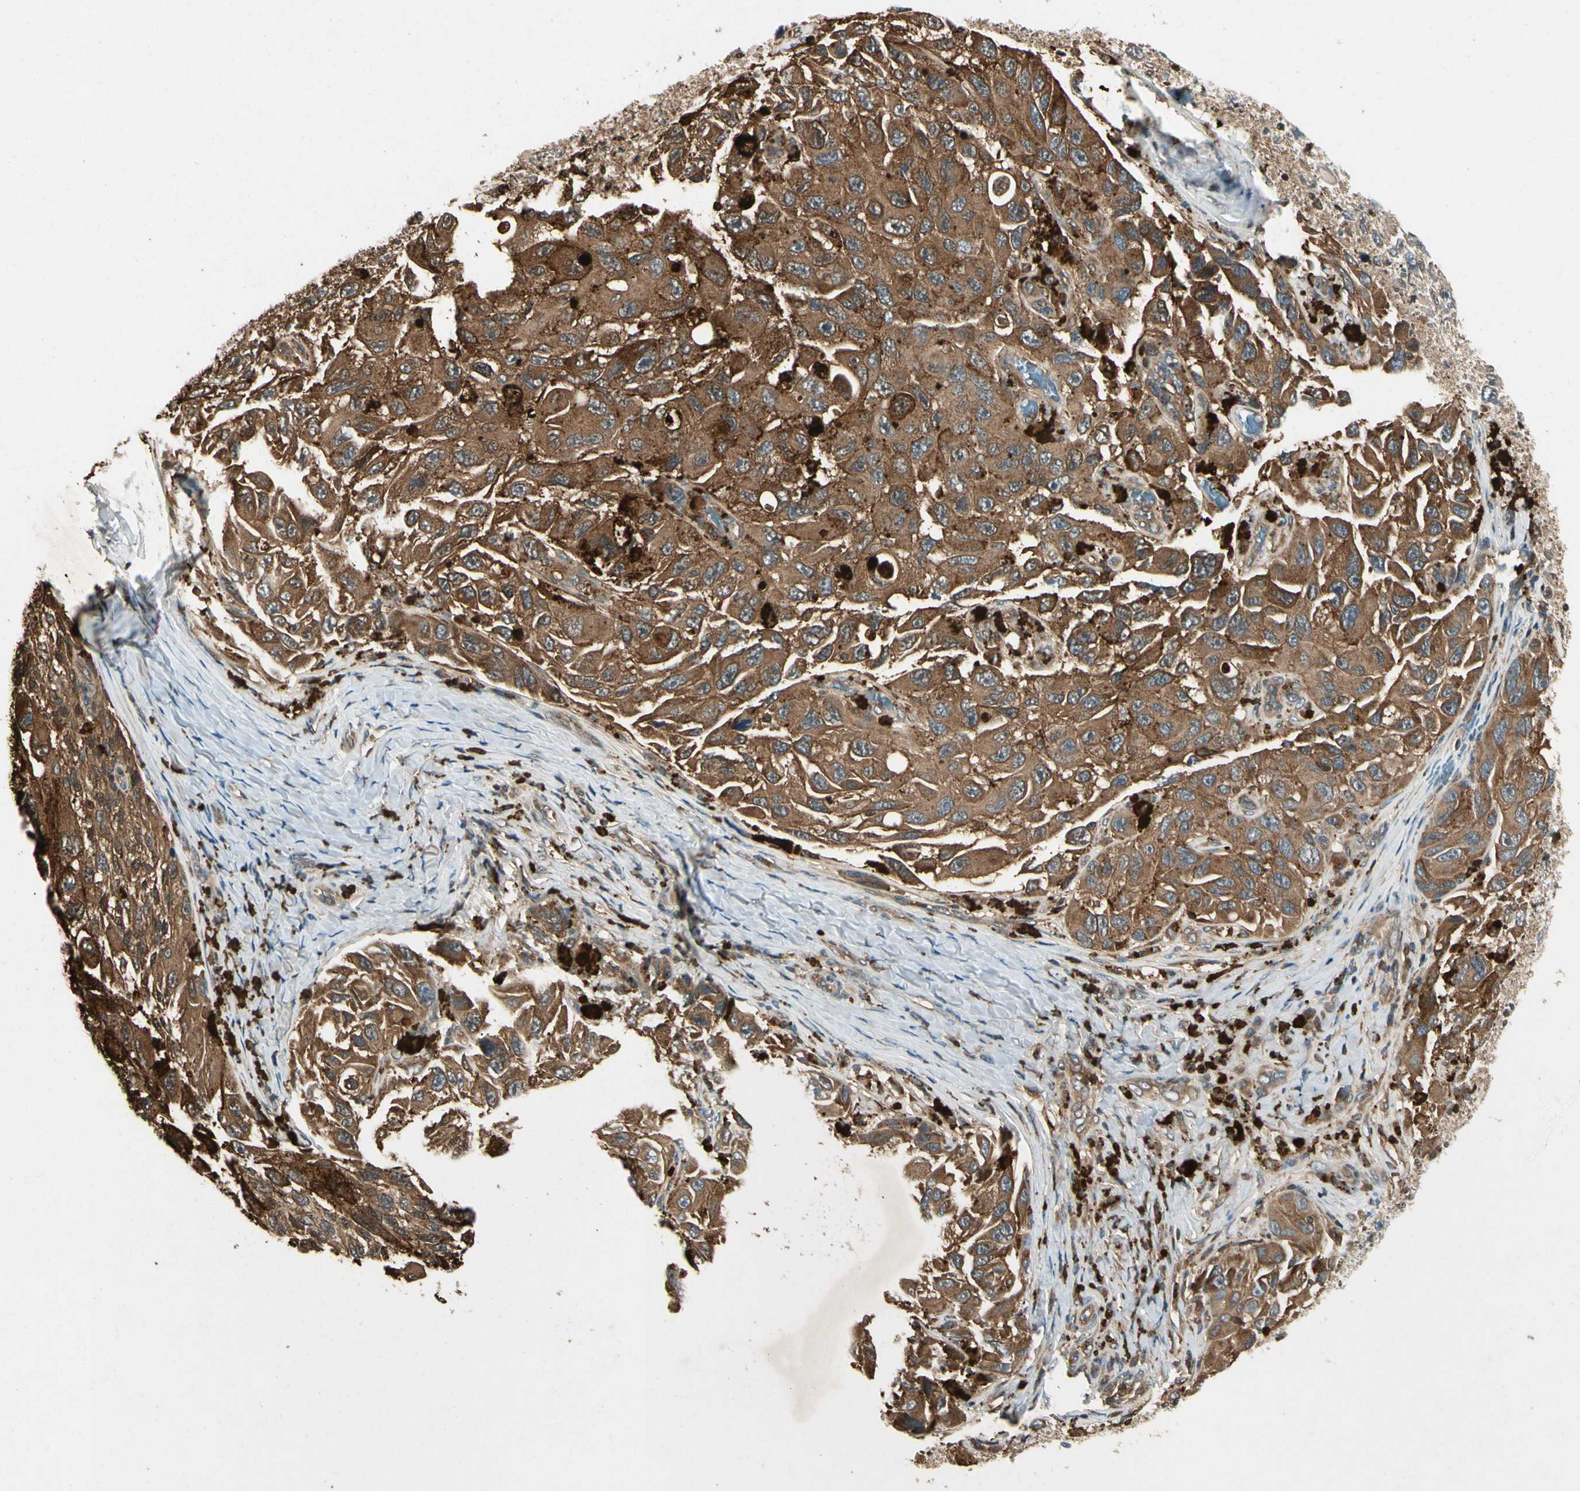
{"staining": {"intensity": "strong", "quantity": ">75%", "location": "cytoplasmic/membranous"}, "tissue": "melanoma", "cell_type": "Tumor cells", "image_type": "cancer", "snomed": [{"axis": "morphology", "description": "Malignant melanoma, NOS"}, {"axis": "topography", "description": "Skin"}], "caption": "Melanoma stained with a brown dye exhibits strong cytoplasmic/membranous positive expression in approximately >75% of tumor cells.", "gene": "YWHAQ", "patient": {"sex": "female", "age": 73}}